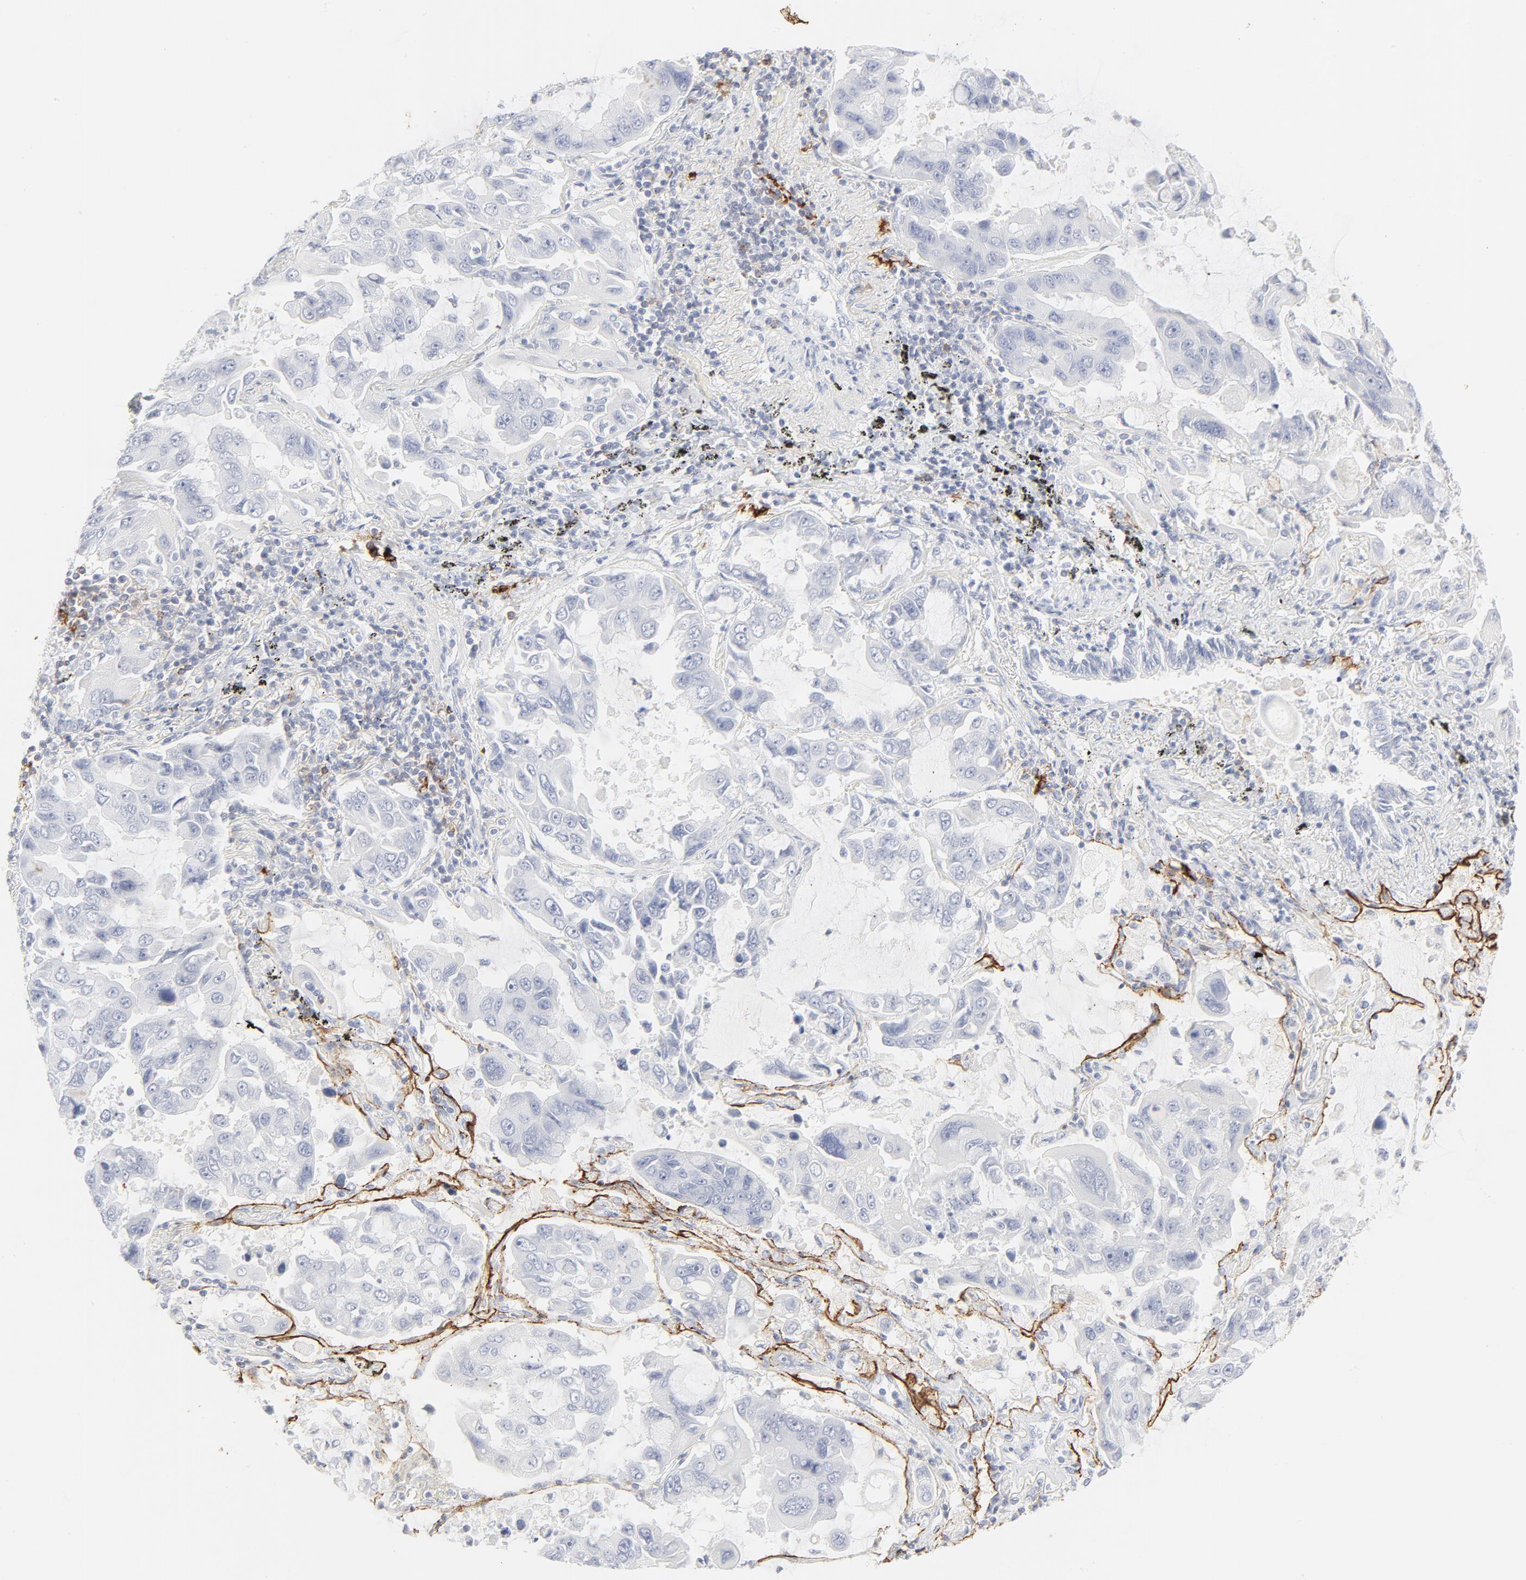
{"staining": {"intensity": "negative", "quantity": "none", "location": "none"}, "tissue": "lung cancer", "cell_type": "Tumor cells", "image_type": "cancer", "snomed": [{"axis": "morphology", "description": "Adenocarcinoma, NOS"}, {"axis": "topography", "description": "Lung"}], "caption": "DAB (3,3'-diaminobenzidine) immunohistochemical staining of human lung cancer demonstrates no significant positivity in tumor cells.", "gene": "CCR7", "patient": {"sex": "male", "age": 64}}